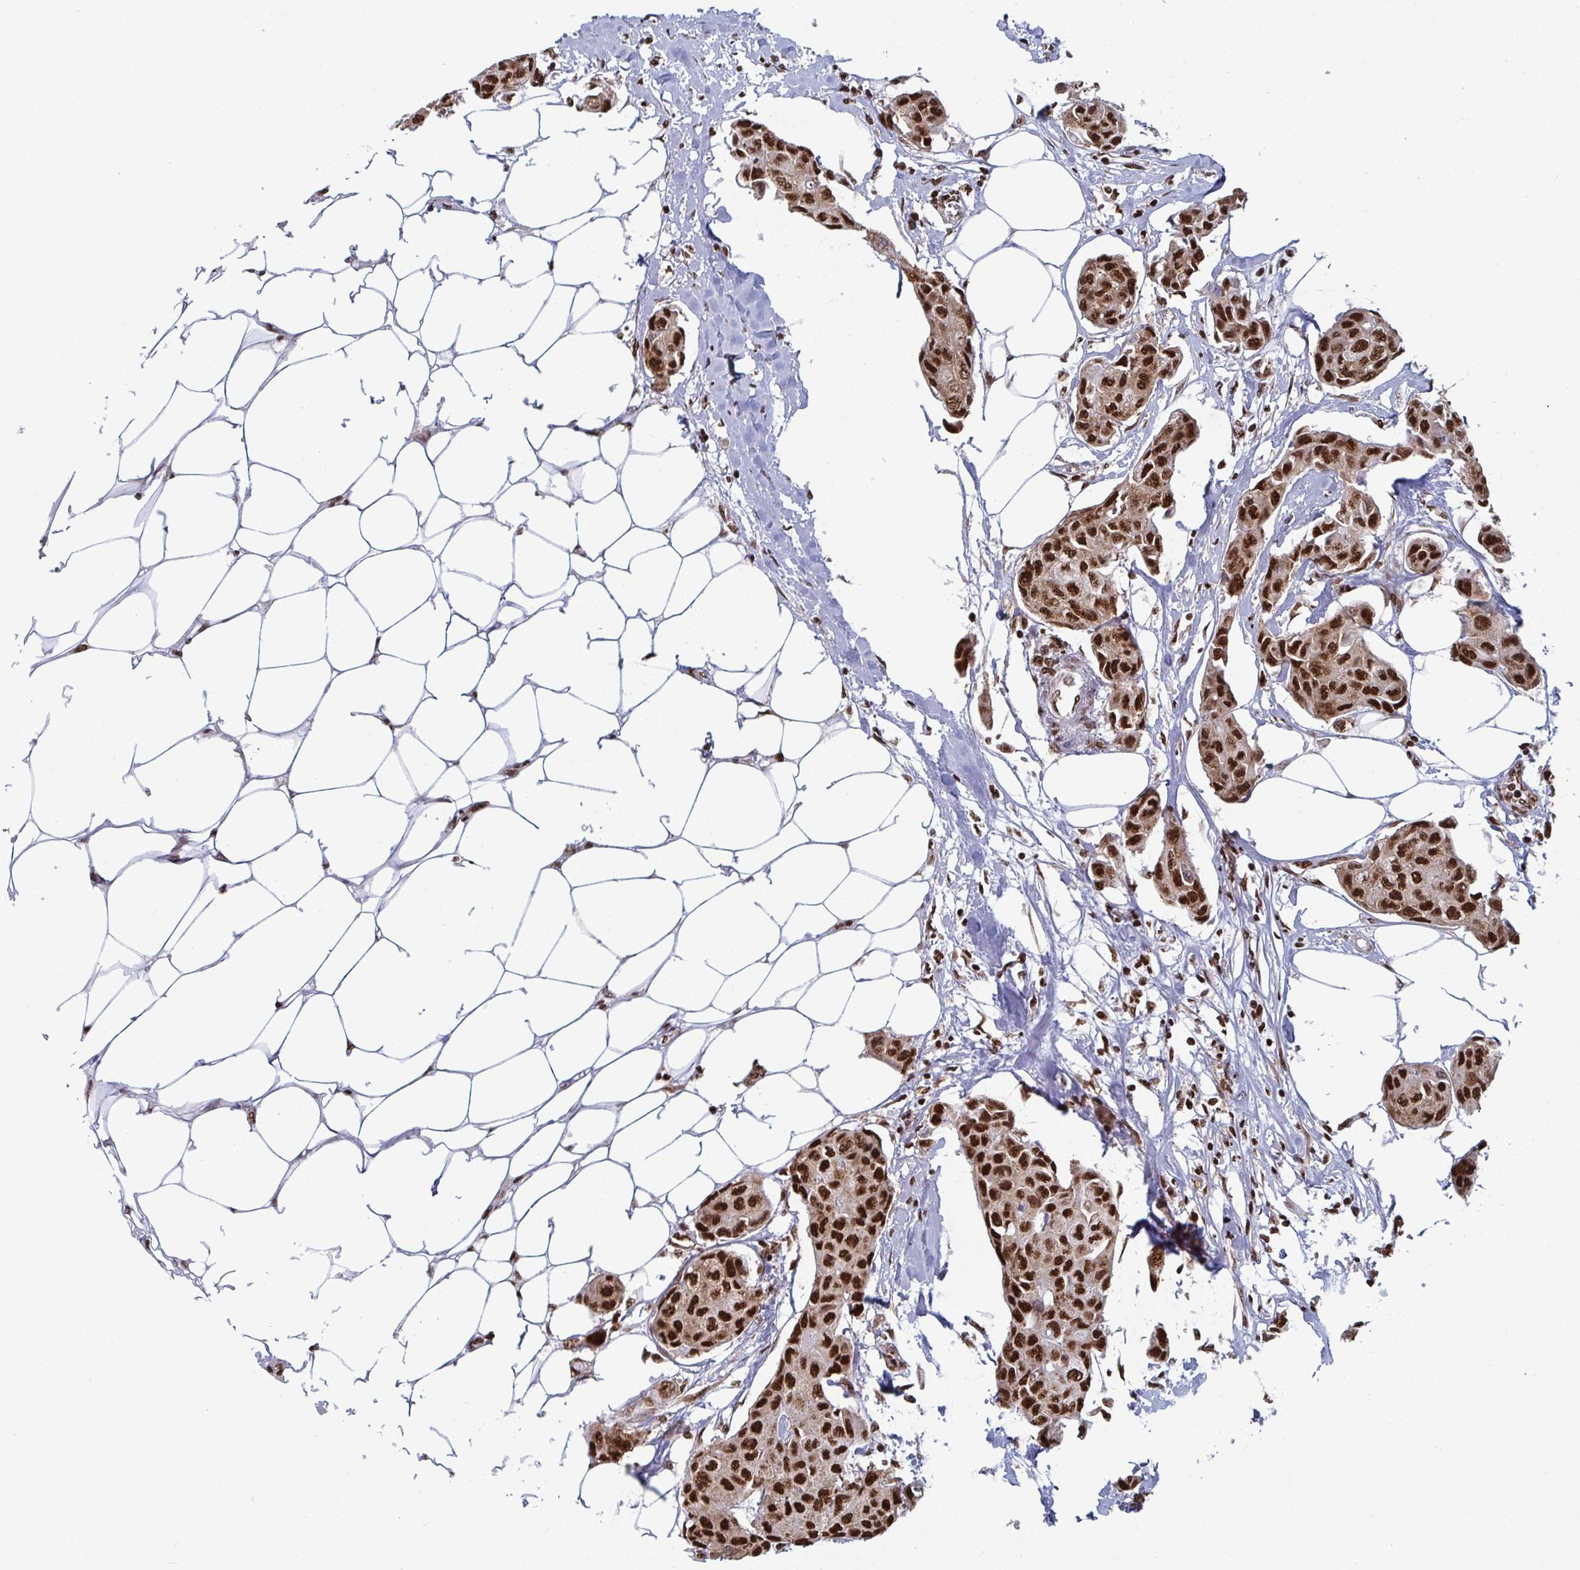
{"staining": {"intensity": "strong", "quantity": ">75%", "location": "nuclear"}, "tissue": "breast cancer", "cell_type": "Tumor cells", "image_type": "cancer", "snomed": [{"axis": "morphology", "description": "Duct carcinoma"}, {"axis": "topography", "description": "Breast"}, {"axis": "topography", "description": "Lymph node"}], "caption": "Protein expression analysis of human breast cancer (intraductal carcinoma) reveals strong nuclear expression in about >75% of tumor cells. (DAB (3,3'-diaminobenzidine) IHC, brown staining for protein, blue staining for nuclei).", "gene": "GAR1", "patient": {"sex": "female", "age": 80}}